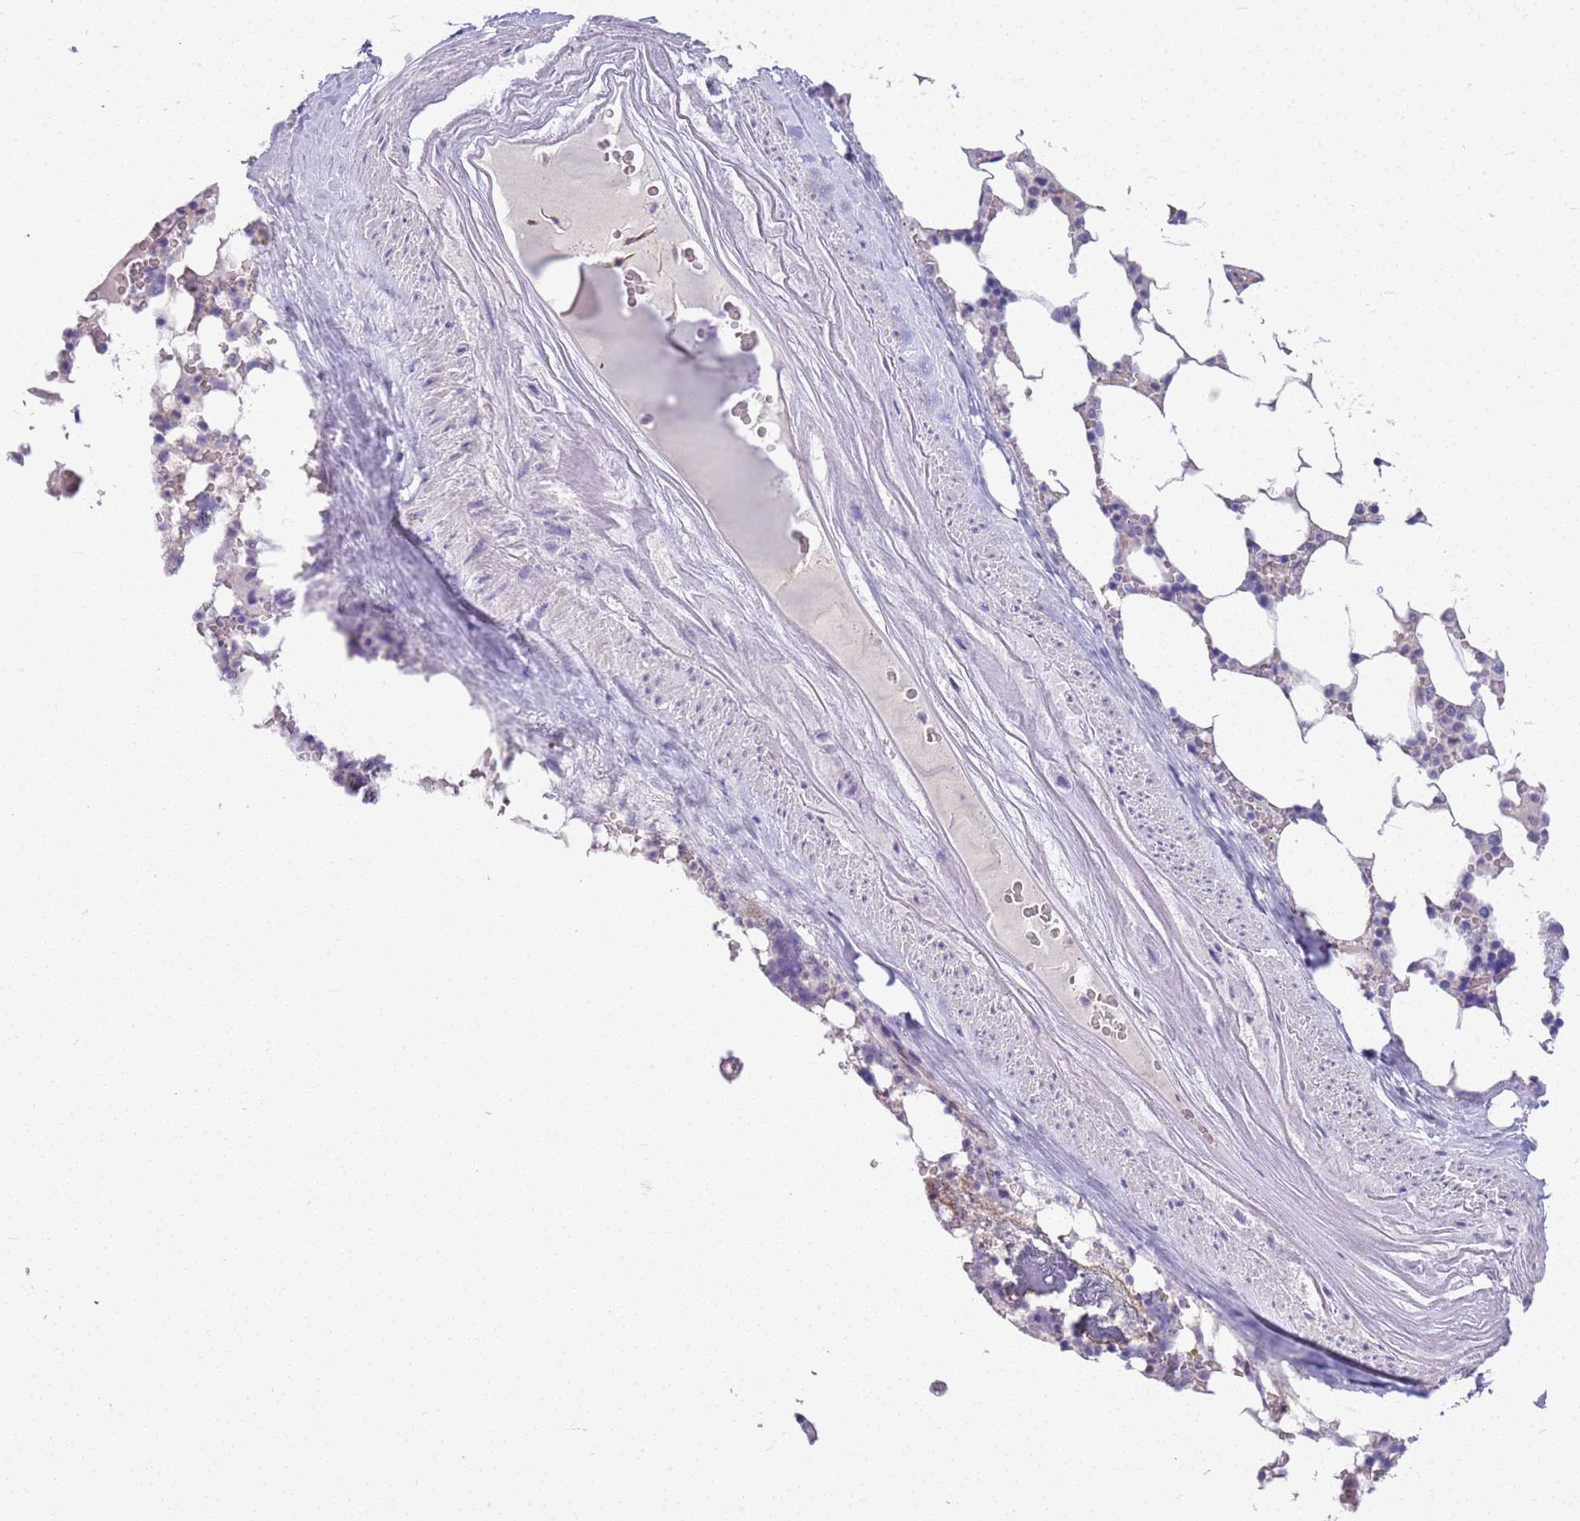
{"staining": {"intensity": "negative", "quantity": "none", "location": "none"}, "tissue": "bone marrow", "cell_type": "Hematopoietic cells", "image_type": "normal", "snomed": [{"axis": "morphology", "description": "Normal tissue, NOS"}, {"axis": "topography", "description": "Bone marrow"}], "caption": "An image of human bone marrow is negative for staining in hematopoietic cells. Brightfield microscopy of immunohistochemistry (IHC) stained with DAB (3,3'-diaminobenzidine) (brown) and hematoxylin (blue), captured at high magnification.", "gene": "CTRC", "patient": {"sex": "male", "age": 64}}